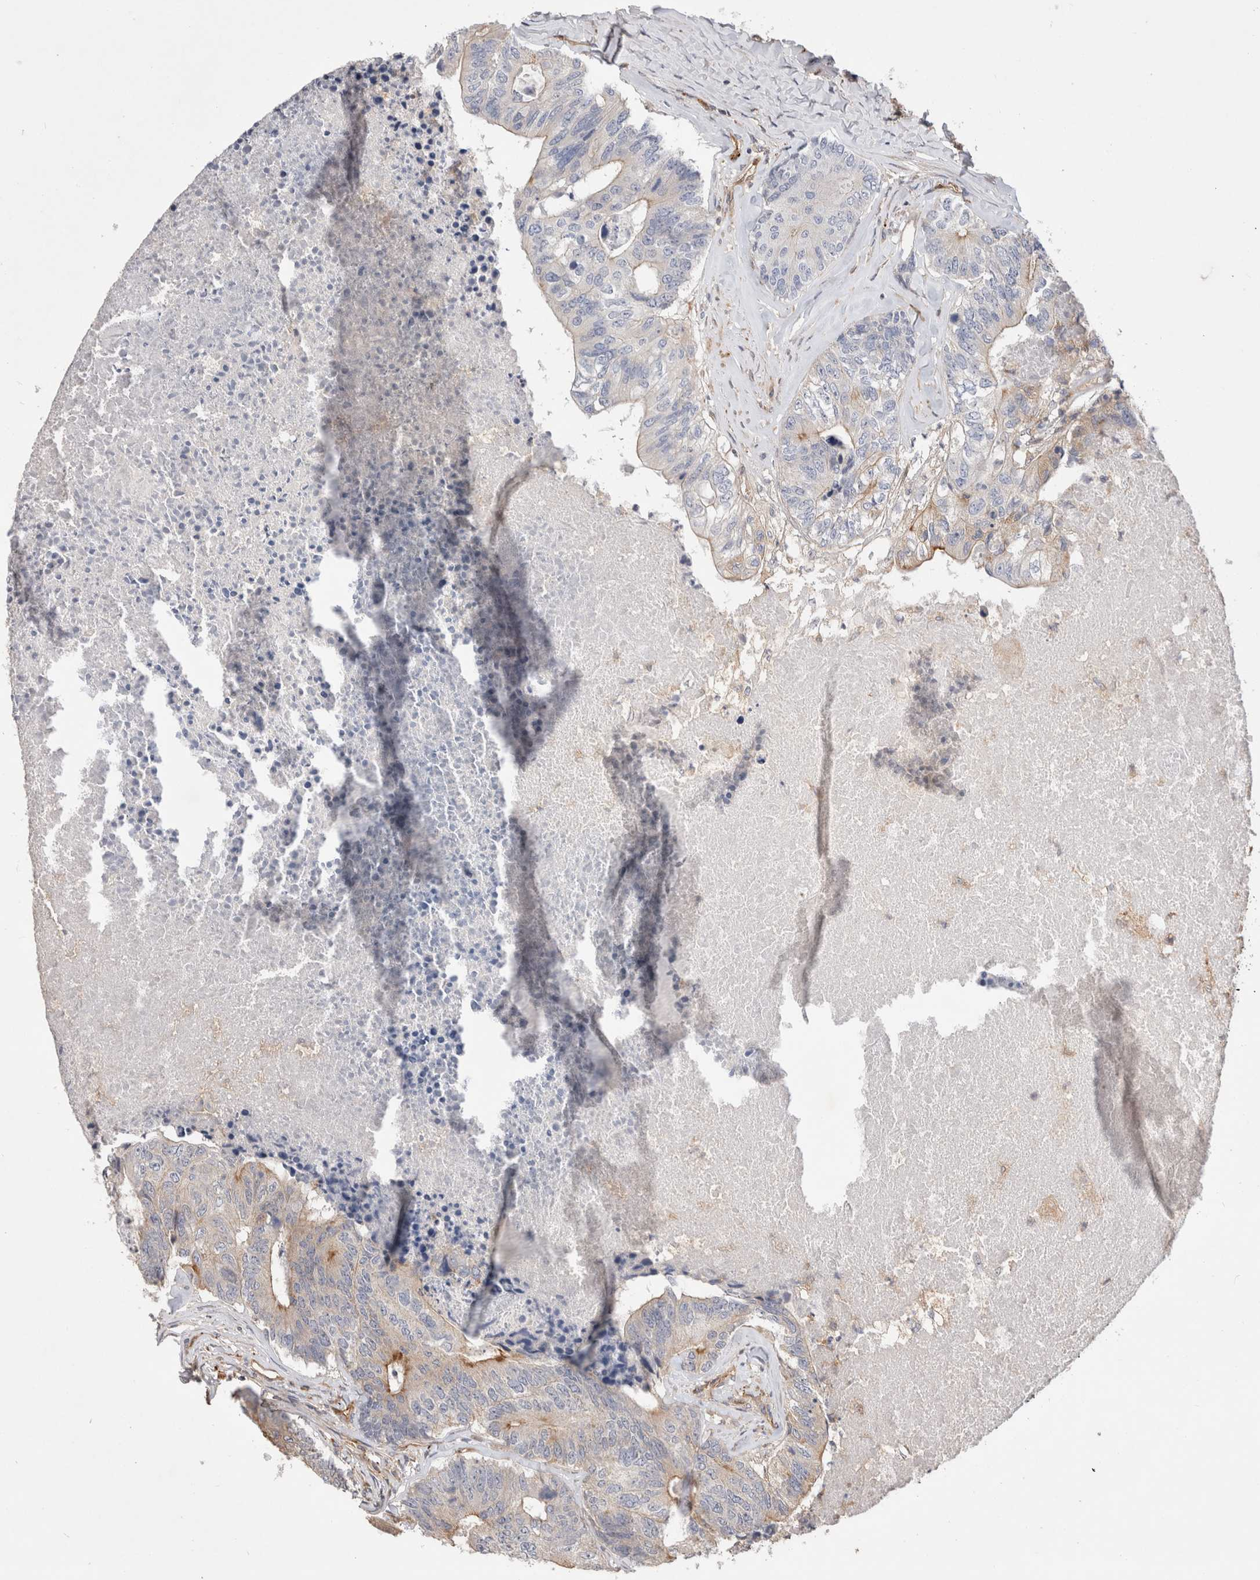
{"staining": {"intensity": "moderate", "quantity": "<25%", "location": "cytoplasmic/membranous"}, "tissue": "colorectal cancer", "cell_type": "Tumor cells", "image_type": "cancer", "snomed": [{"axis": "morphology", "description": "Adenocarcinoma, NOS"}, {"axis": "topography", "description": "Colon"}], "caption": "Protein analysis of adenocarcinoma (colorectal) tissue shows moderate cytoplasmic/membranous staining in about <25% of tumor cells.", "gene": "BNIP2", "patient": {"sex": "female", "age": 67}}